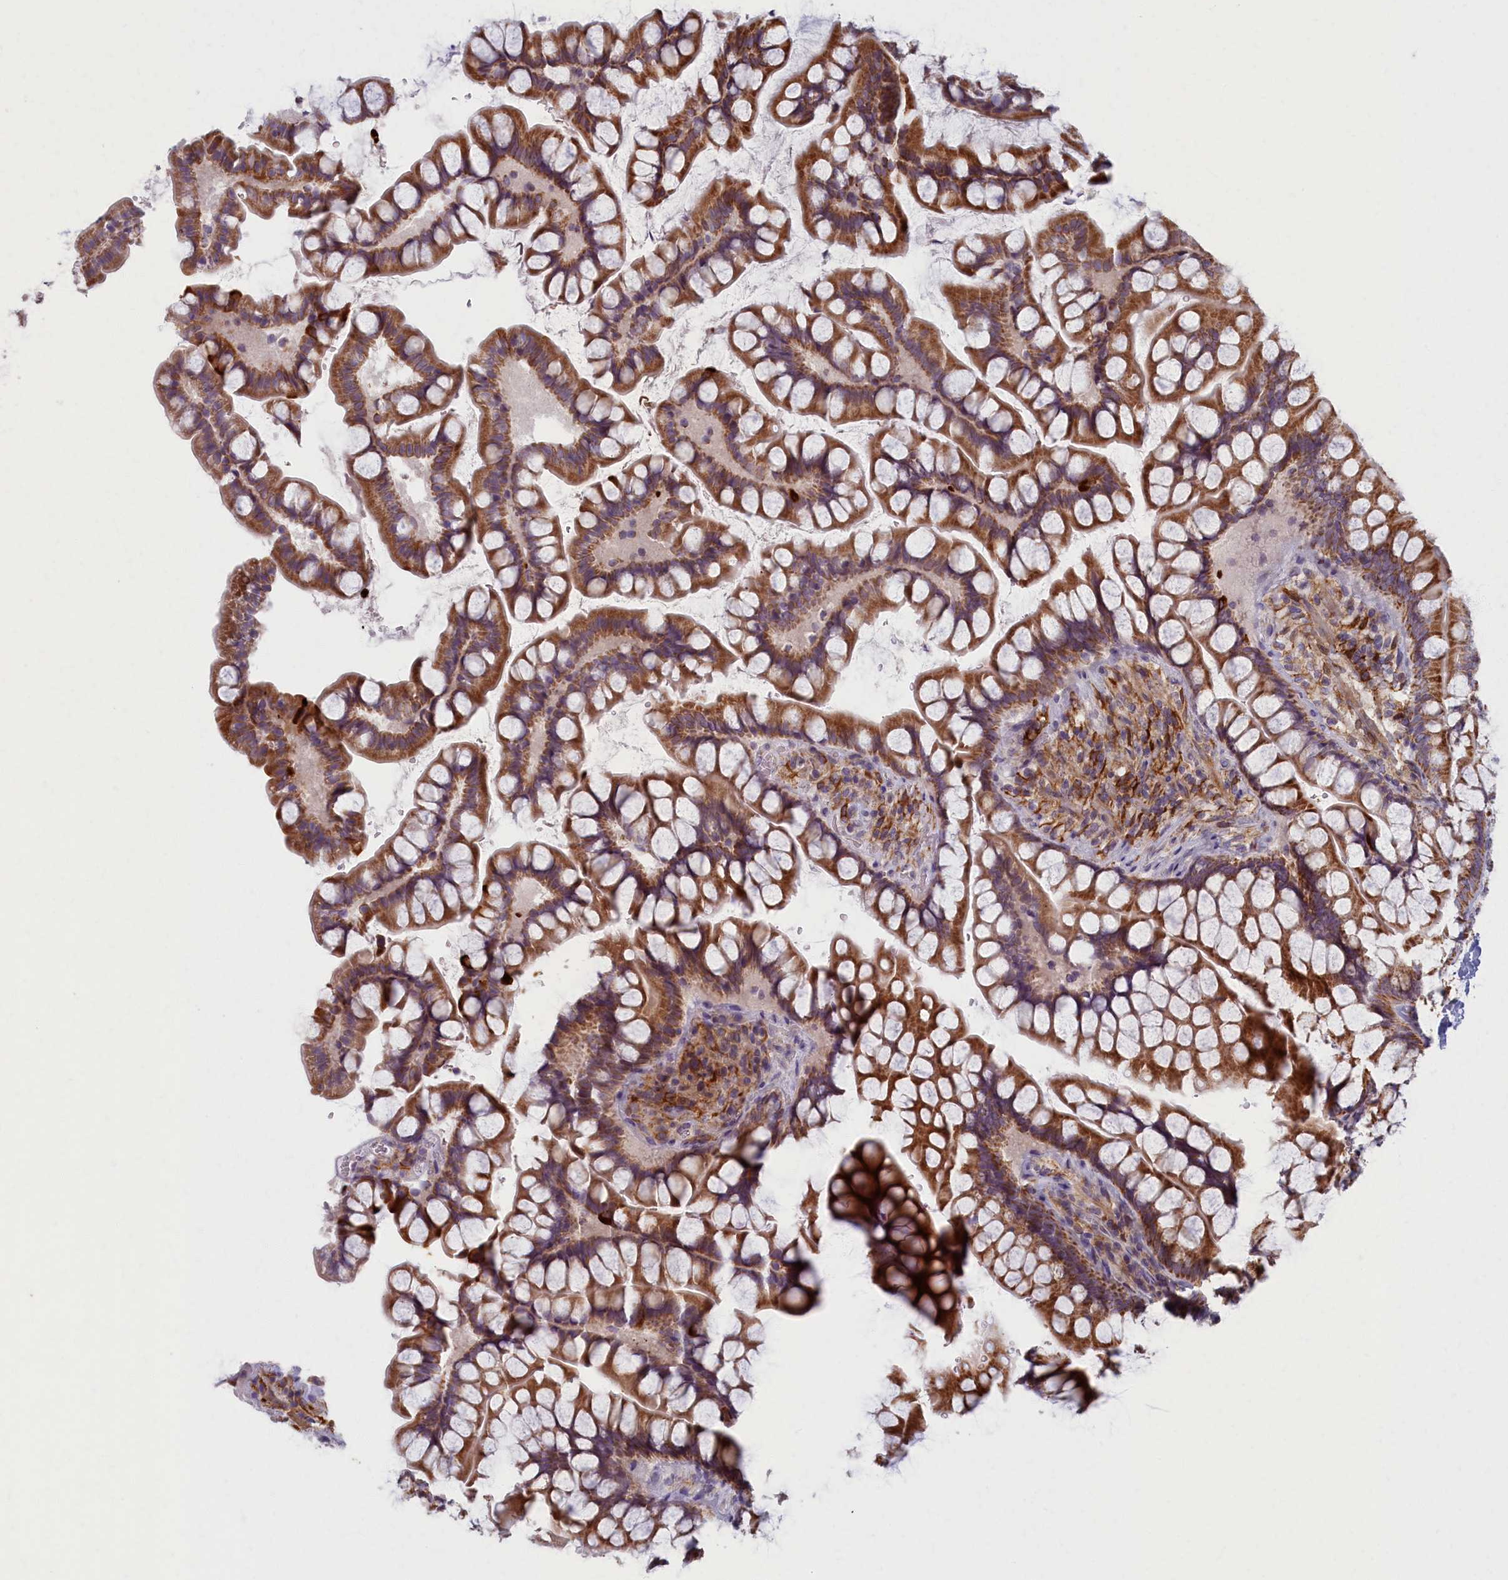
{"staining": {"intensity": "moderate", "quantity": ">75%", "location": "cytoplasmic/membranous"}, "tissue": "small intestine", "cell_type": "Glandular cells", "image_type": "normal", "snomed": [{"axis": "morphology", "description": "Normal tissue, NOS"}, {"axis": "topography", "description": "Small intestine"}], "caption": "An image of small intestine stained for a protein exhibits moderate cytoplasmic/membranous brown staining in glandular cells. The staining is performed using DAB (3,3'-diaminobenzidine) brown chromogen to label protein expression. The nuclei are counter-stained blue using hematoxylin.", "gene": "MRPS25", "patient": {"sex": "male", "age": 70}}